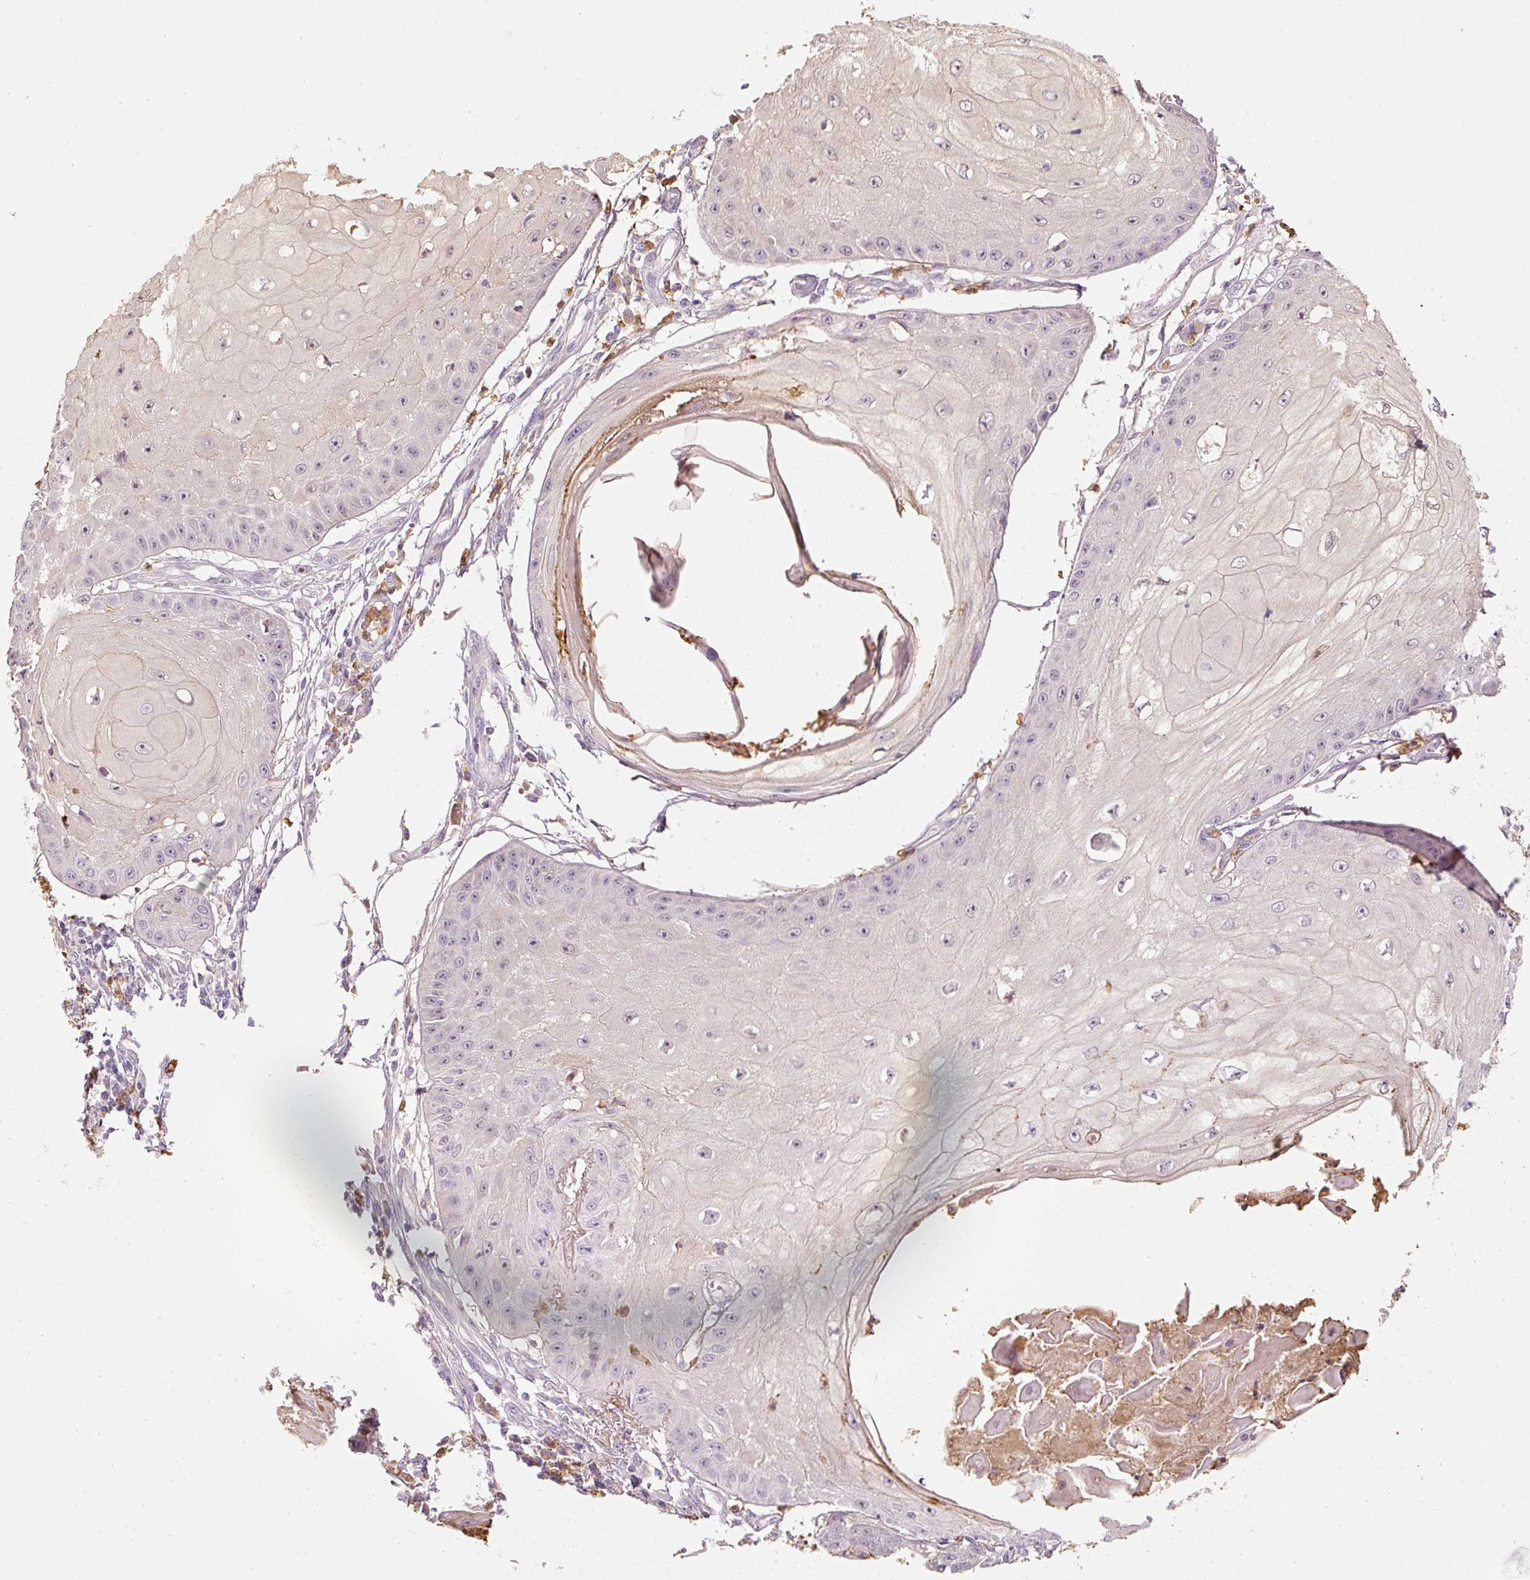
{"staining": {"intensity": "negative", "quantity": "none", "location": "none"}, "tissue": "skin cancer", "cell_type": "Tumor cells", "image_type": "cancer", "snomed": [{"axis": "morphology", "description": "Squamous cell carcinoma, NOS"}, {"axis": "topography", "description": "Skin"}], "caption": "High magnification brightfield microscopy of squamous cell carcinoma (skin) stained with DAB (3,3'-diaminobenzidine) (brown) and counterstained with hematoxylin (blue): tumor cells show no significant positivity. The staining was performed using DAB (3,3'-diaminobenzidine) to visualize the protein expression in brown, while the nuclei were stained in blue with hematoxylin (Magnification: 20x).", "gene": "CTTNBP2", "patient": {"sex": "male", "age": 70}}